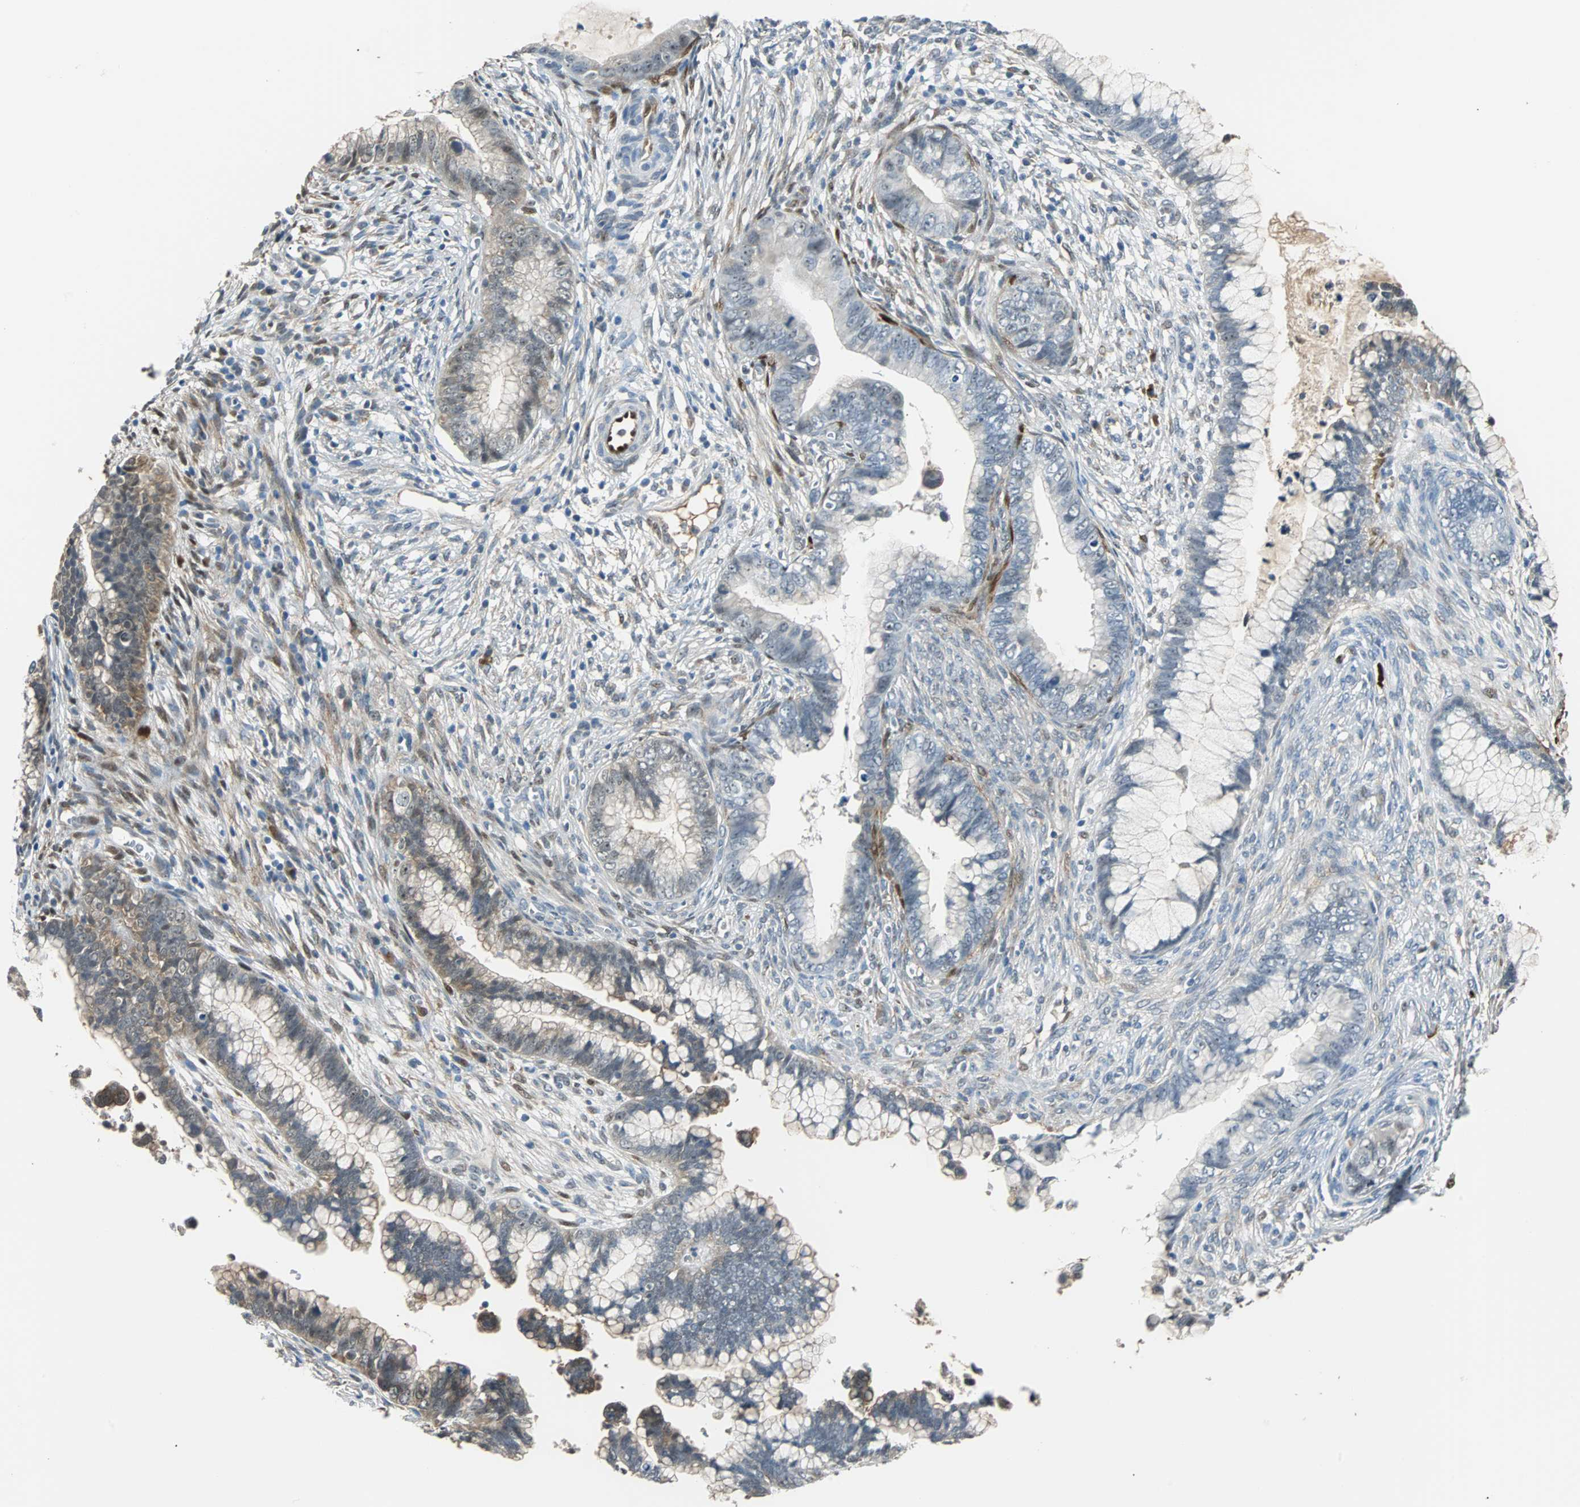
{"staining": {"intensity": "moderate", "quantity": "<25%", "location": "cytoplasmic/membranous"}, "tissue": "cervical cancer", "cell_type": "Tumor cells", "image_type": "cancer", "snomed": [{"axis": "morphology", "description": "Adenocarcinoma, NOS"}, {"axis": "topography", "description": "Cervix"}], "caption": "Cervical cancer stained with a brown dye exhibits moderate cytoplasmic/membranous positive staining in approximately <25% of tumor cells.", "gene": "FHL2", "patient": {"sex": "female", "age": 44}}